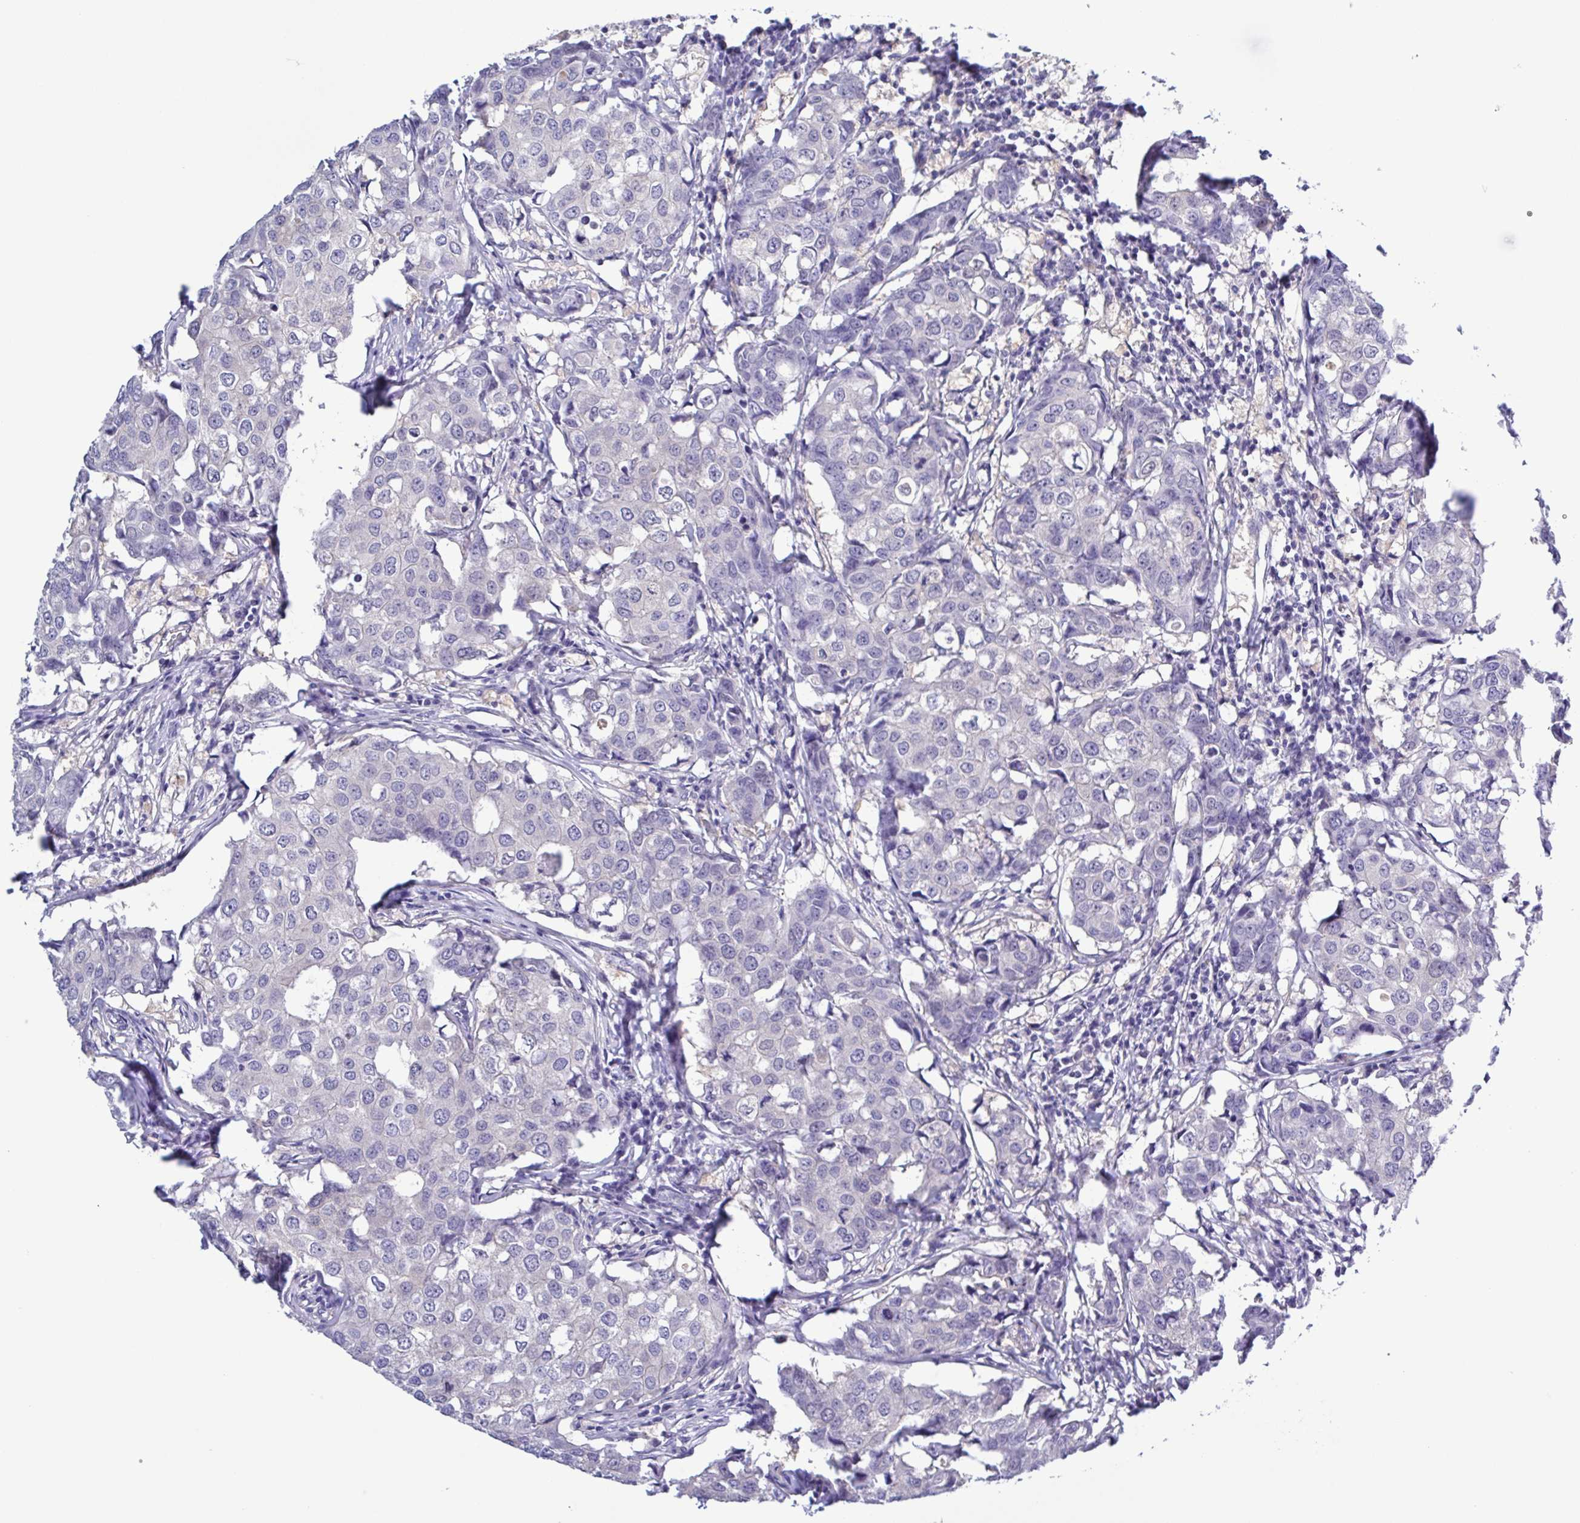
{"staining": {"intensity": "negative", "quantity": "none", "location": "none"}, "tissue": "breast cancer", "cell_type": "Tumor cells", "image_type": "cancer", "snomed": [{"axis": "morphology", "description": "Duct carcinoma"}, {"axis": "topography", "description": "Breast"}], "caption": "High power microscopy histopathology image of an immunohistochemistry micrograph of breast cancer (infiltrating ductal carcinoma), revealing no significant staining in tumor cells.", "gene": "LDHC", "patient": {"sex": "female", "age": 27}}